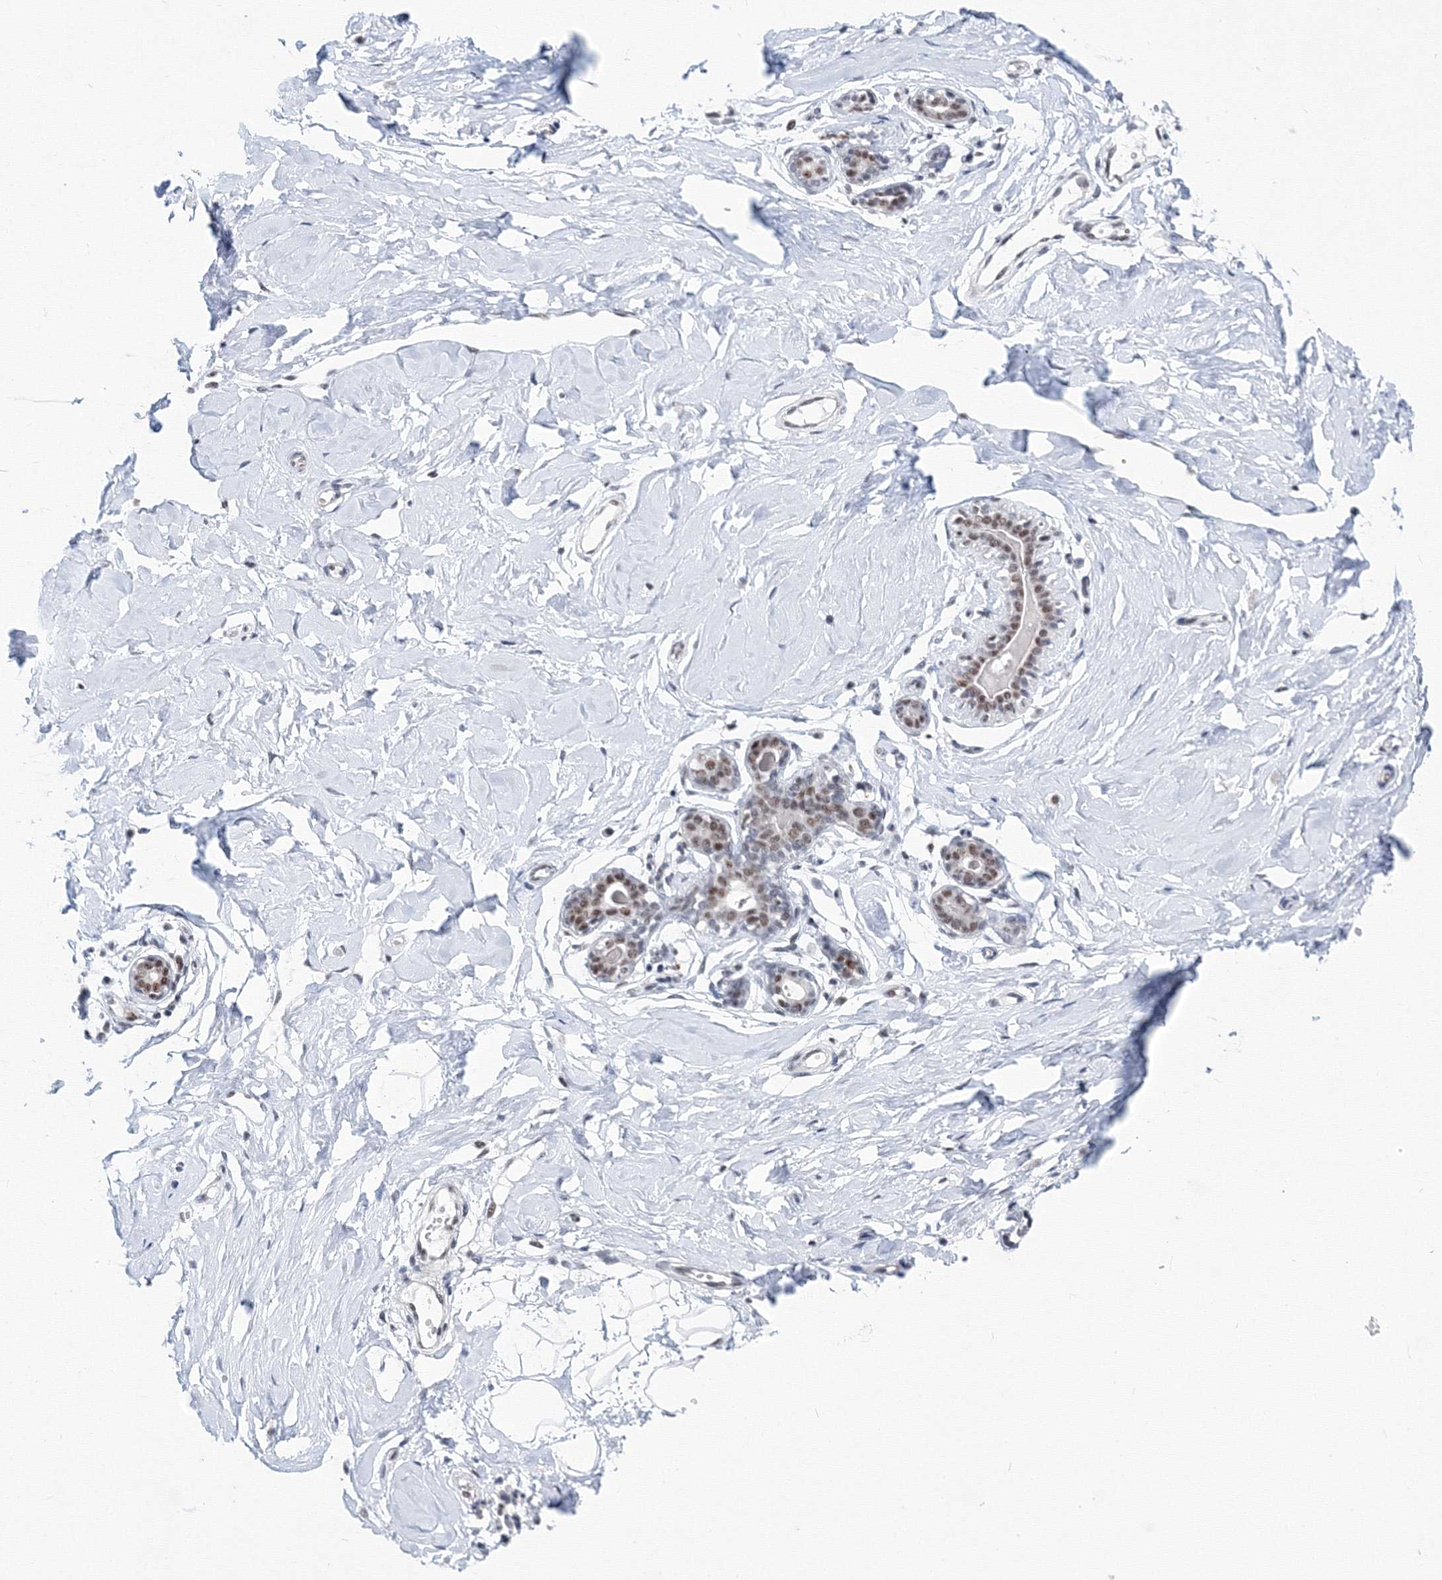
{"staining": {"intensity": "negative", "quantity": "none", "location": "none"}, "tissue": "breast", "cell_type": "Adipocytes", "image_type": "normal", "snomed": [{"axis": "morphology", "description": "Normal tissue, NOS"}, {"axis": "morphology", "description": "Adenoma, NOS"}, {"axis": "topography", "description": "Breast"}], "caption": "Human breast stained for a protein using immunohistochemistry (IHC) reveals no expression in adipocytes.", "gene": "SF3B6", "patient": {"sex": "female", "age": 23}}